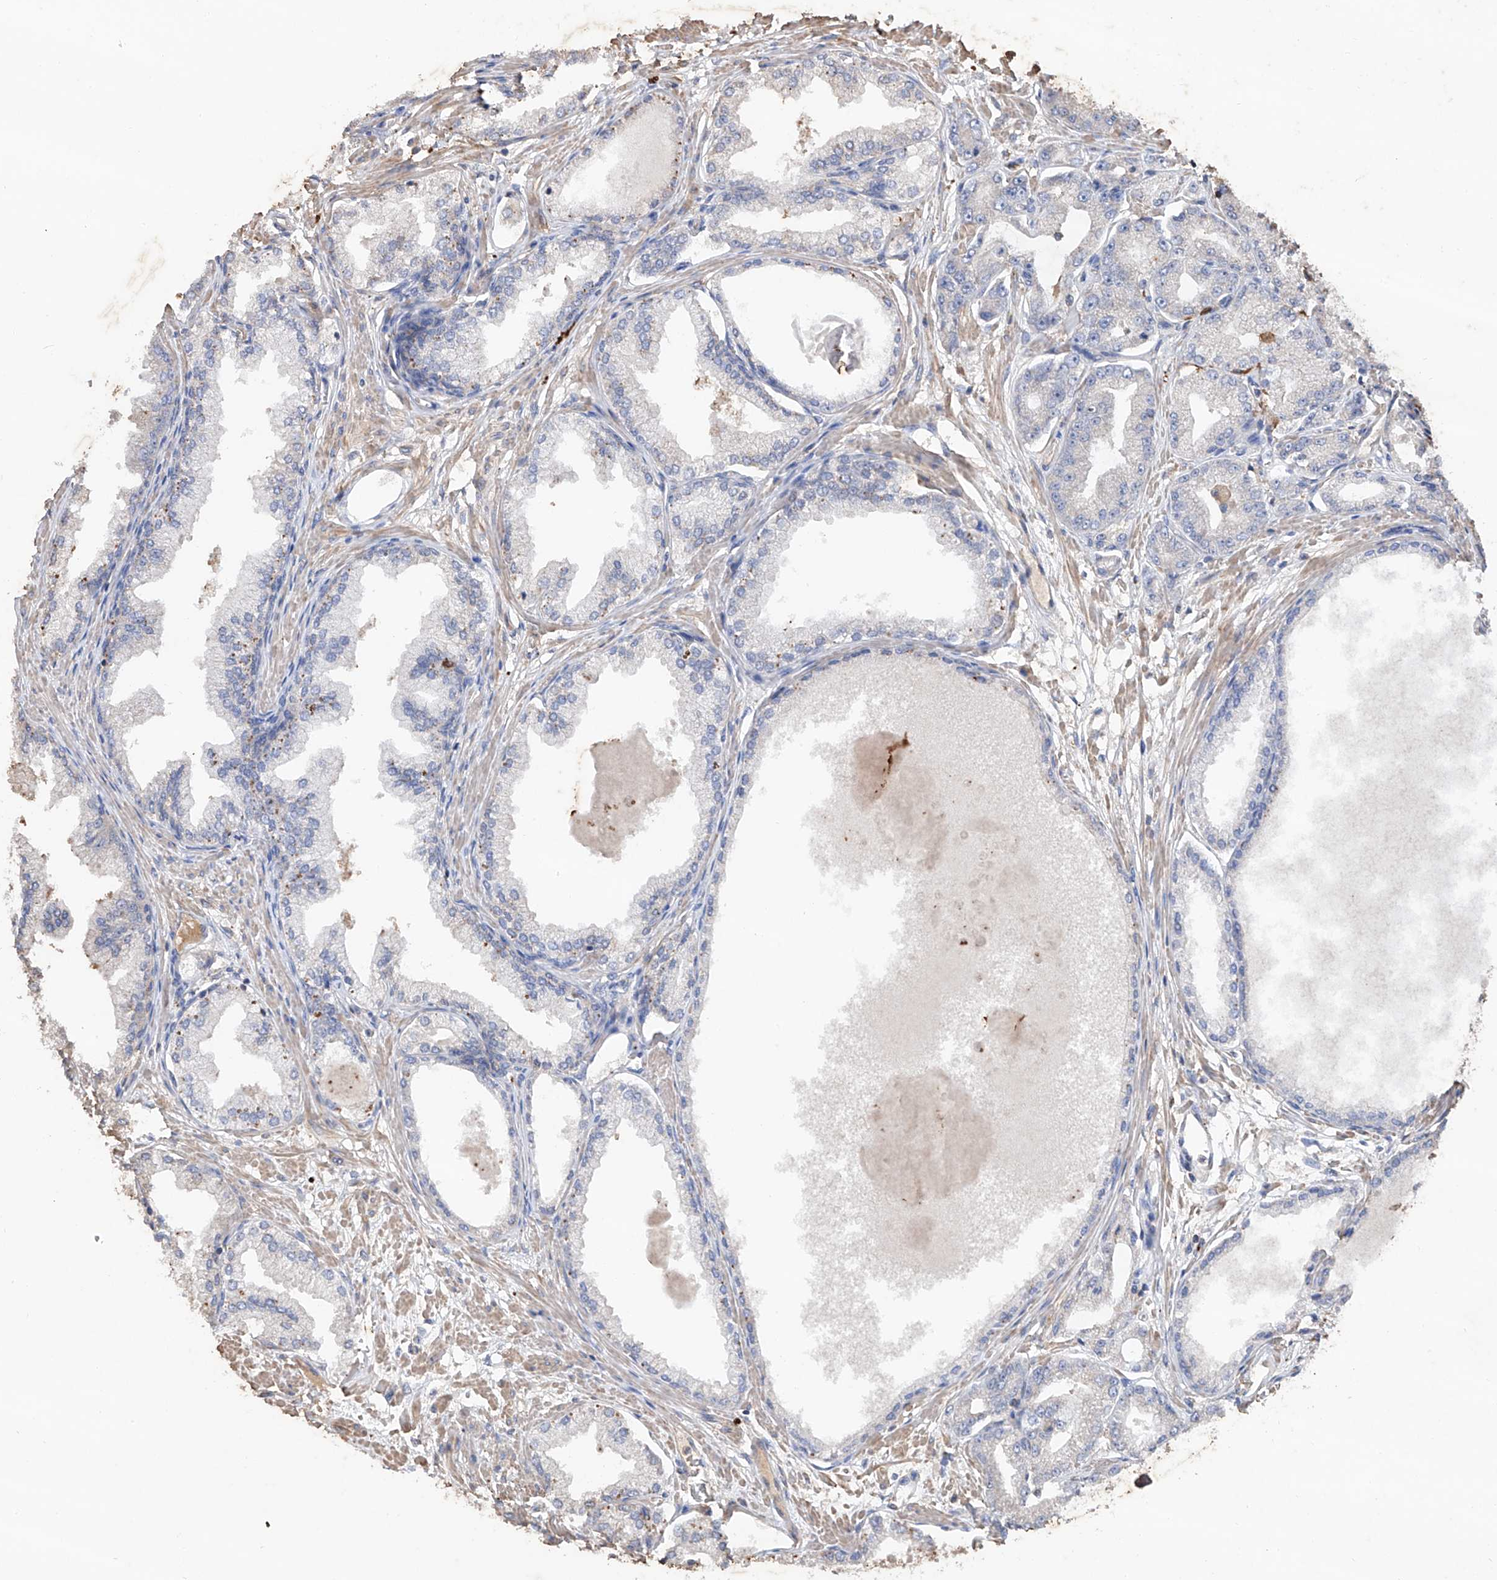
{"staining": {"intensity": "moderate", "quantity": "<25%", "location": "cytoplasmic/membranous"}, "tissue": "prostate cancer", "cell_type": "Tumor cells", "image_type": "cancer", "snomed": [{"axis": "morphology", "description": "Adenocarcinoma, Low grade"}, {"axis": "topography", "description": "Prostate"}], "caption": "A brown stain labels moderate cytoplasmic/membranous expression of a protein in prostate cancer (low-grade adenocarcinoma) tumor cells. The protein of interest is stained brown, and the nuclei are stained in blue (DAB (3,3'-diaminobenzidine) IHC with brightfield microscopy, high magnification).", "gene": "EDN1", "patient": {"sex": "male", "age": 63}}